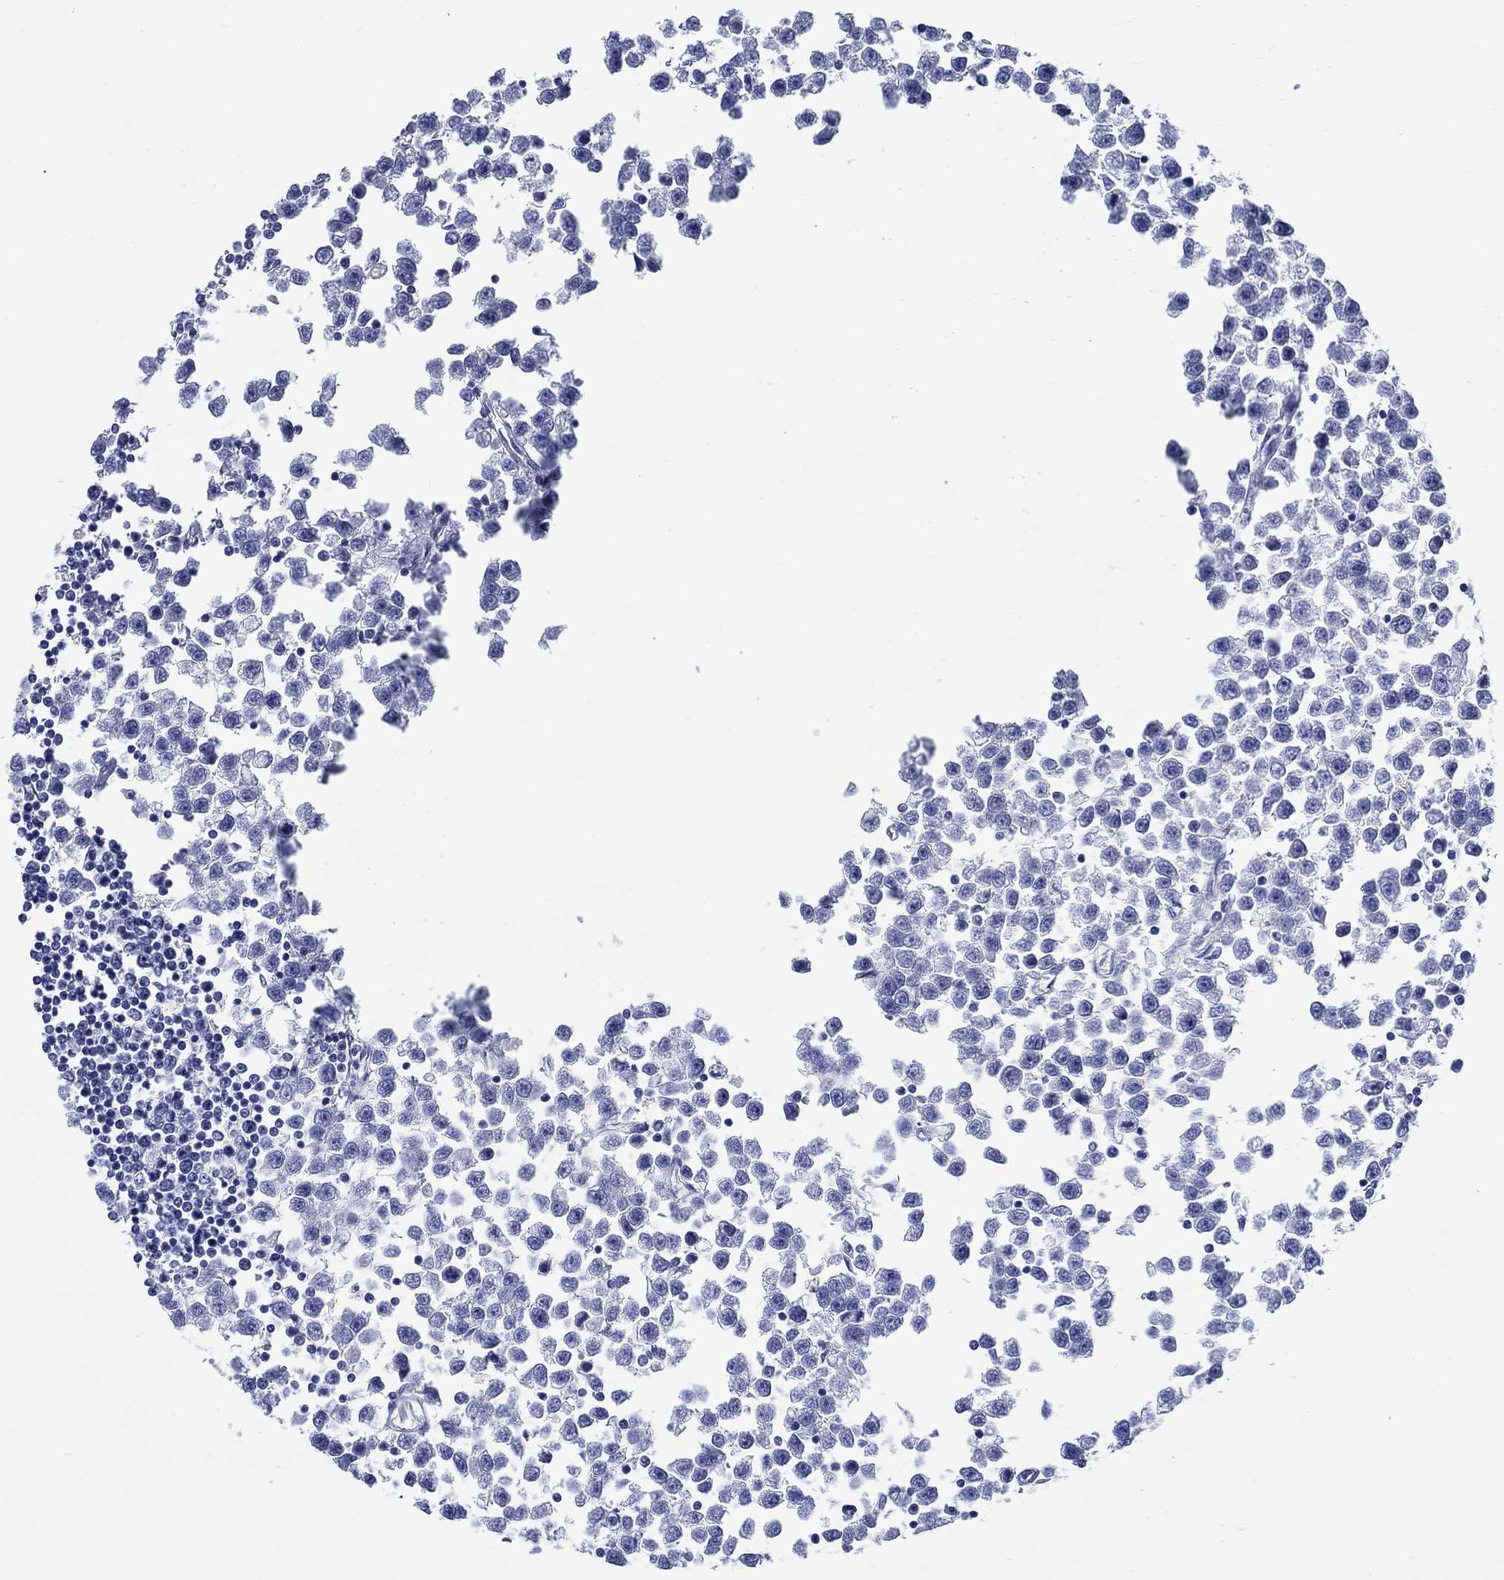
{"staining": {"intensity": "negative", "quantity": "none", "location": "none"}, "tissue": "testis cancer", "cell_type": "Tumor cells", "image_type": "cancer", "snomed": [{"axis": "morphology", "description": "Seminoma, NOS"}, {"axis": "topography", "description": "Testis"}], "caption": "Tumor cells show no significant protein staining in seminoma (testis). The staining is performed using DAB brown chromogen with nuclei counter-stained in using hematoxylin.", "gene": "RD3L", "patient": {"sex": "male", "age": 34}}